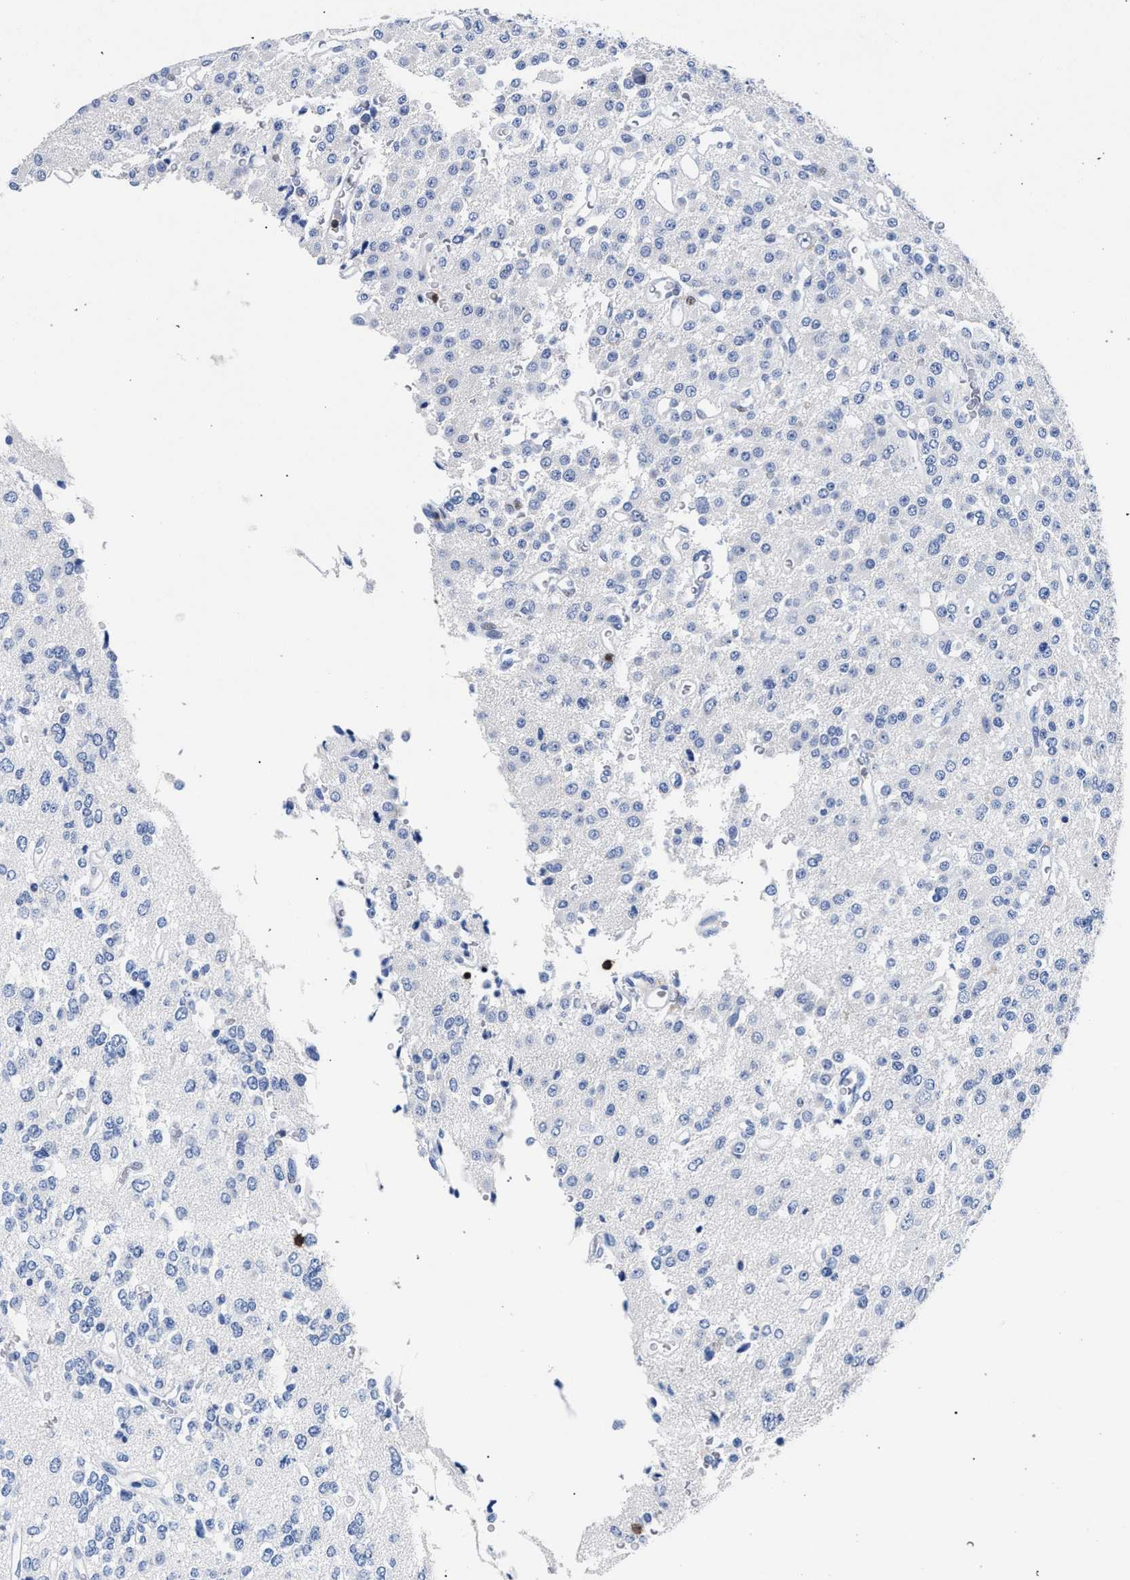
{"staining": {"intensity": "negative", "quantity": "none", "location": "none"}, "tissue": "glioma", "cell_type": "Tumor cells", "image_type": "cancer", "snomed": [{"axis": "morphology", "description": "Glioma, malignant, Low grade"}, {"axis": "topography", "description": "Brain"}], "caption": "DAB immunohistochemical staining of glioma exhibits no significant staining in tumor cells.", "gene": "KLRK1", "patient": {"sex": "male", "age": 38}}